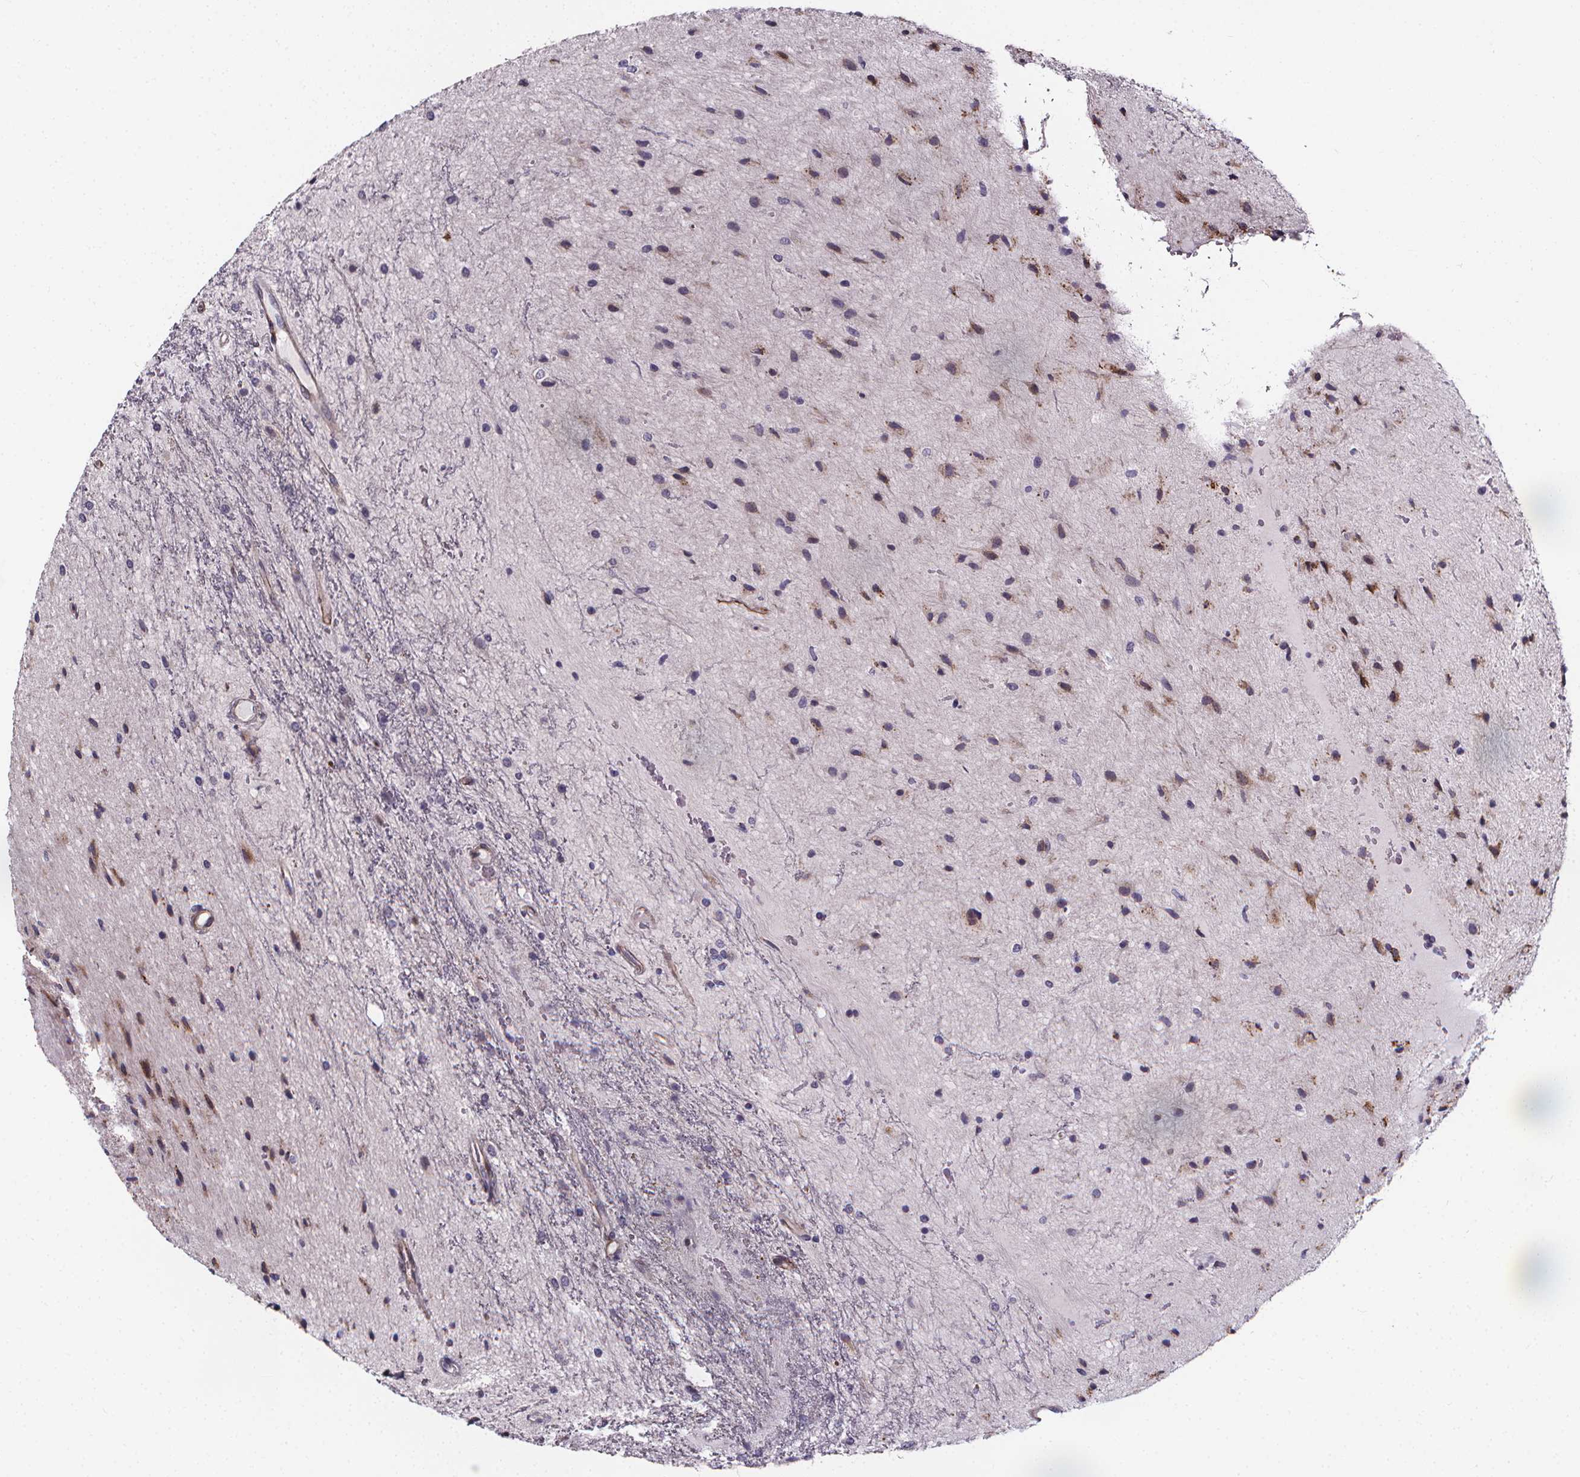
{"staining": {"intensity": "negative", "quantity": "none", "location": "none"}, "tissue": "glioma", "cell_type": "Tumor cells", "image_type": "cancer", "snomed": [{"axis": "morphology", "description": "Glioma, malignant, Low grade"}, {"axis": "topography", "description": "Cerebellum"}], "caption": "High magnification brightfield microscopy of malignant glioma (low-grade) stained with DAB (brown) and counterstained with hematoxylin (blue): tumor cells show no significant staining. (Stains: DAB (3,3'-diaminobenzidine) immunohistochemistry (IHC) with hematoxylin counter stain, Microscopy: brightfield microscopy at high magnification).", "gene": "AEBP1", "patient": {"sex": "female", "age": 14}}